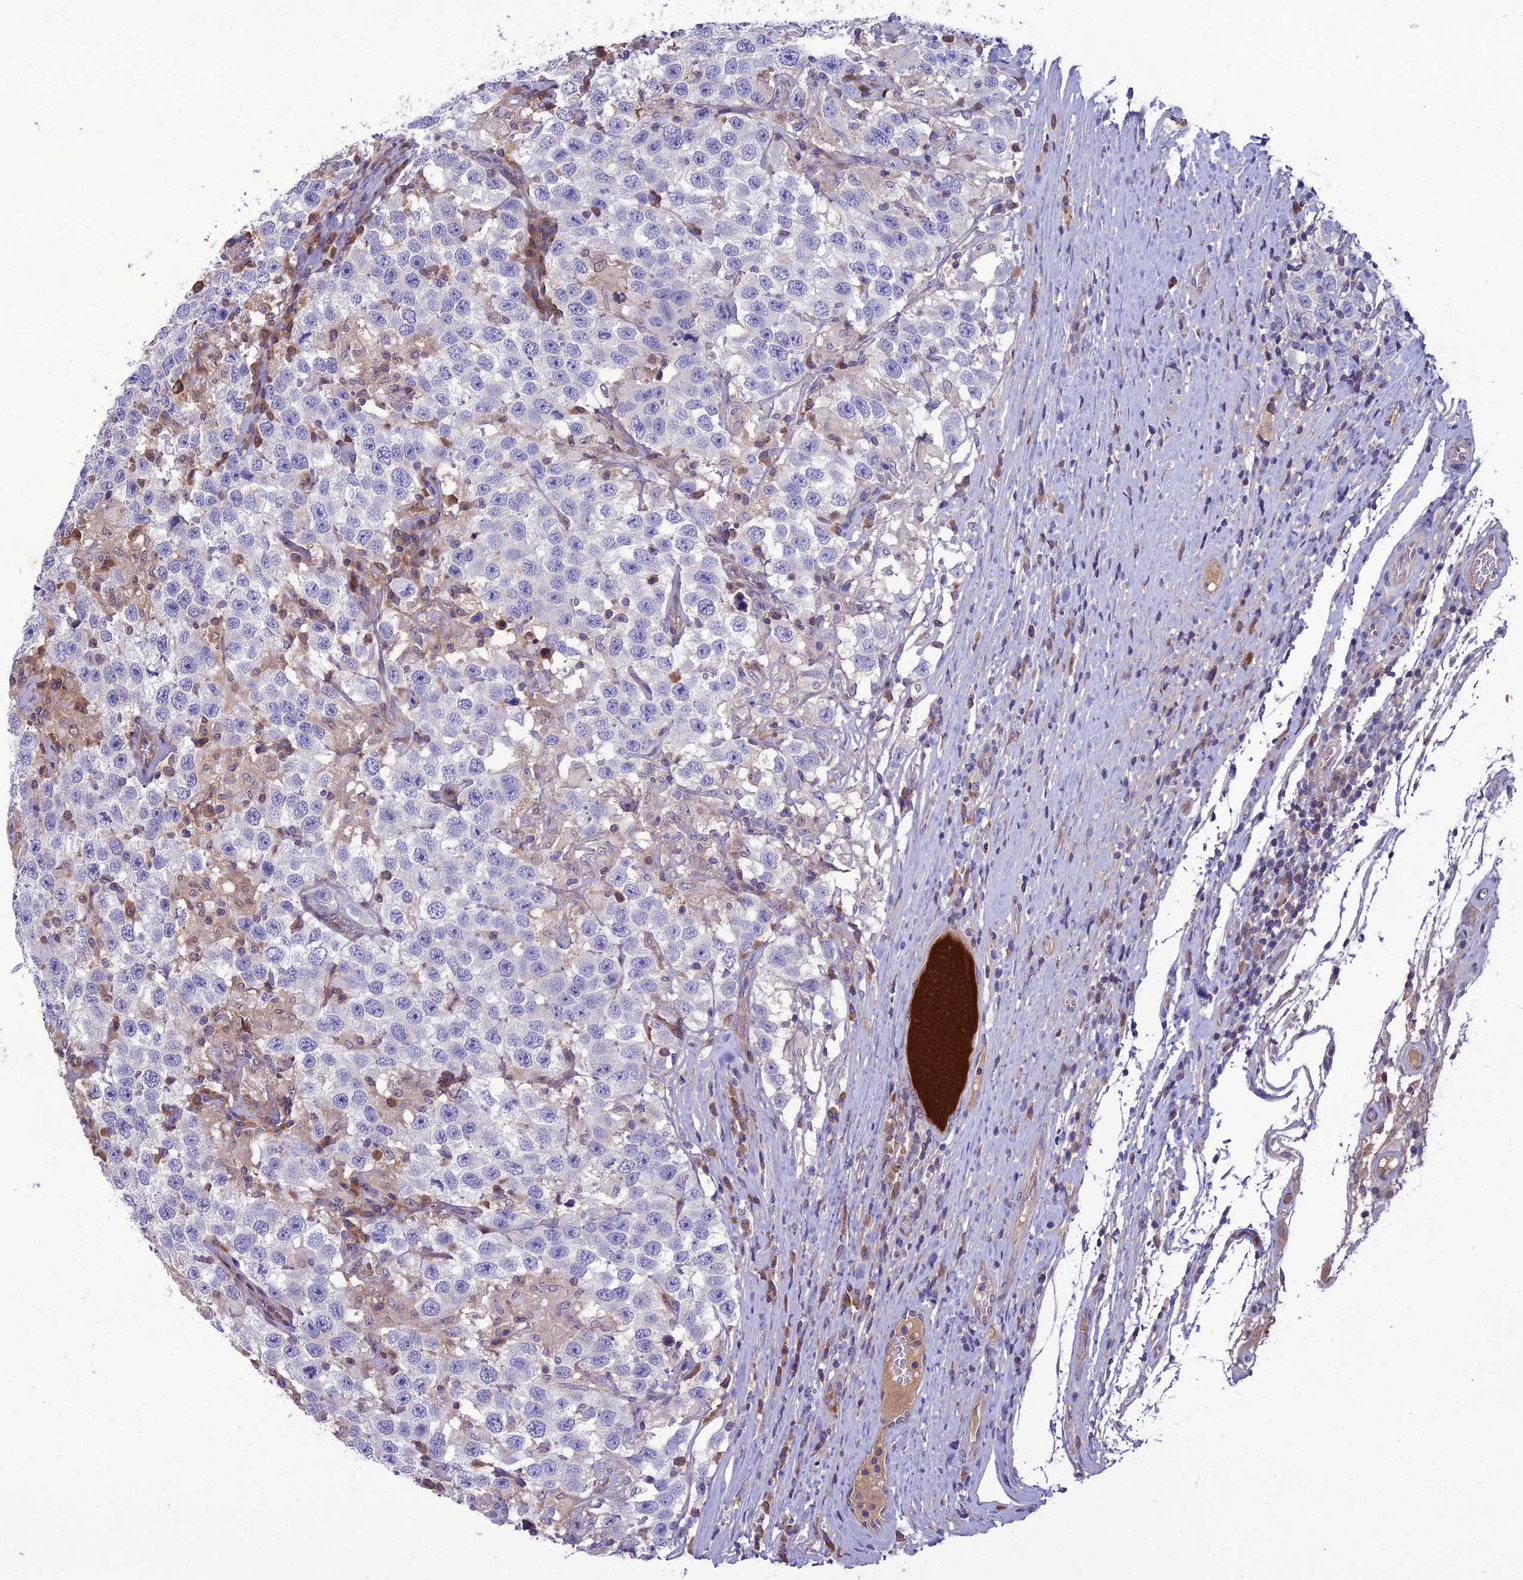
{"staining": {"intensity": "negative", "quantity": "none", "location": "none"}, "tissue": "testis cancer", "cell_type": "Tumor cells", "image_type": "cancer", "snomed": [{"axis": "morphology", "description": "Seminoma, NOS"}, {"axis": "topography", "description": "Testis"}], "caption": "DAB (3,3'-diaminobenzidine) immunohistochemical staining of human testis cancer (seminoma) reveals no significant staining in tumor cells.", "gene": "GDF6", "patient": {"sex": "male", "age": 41}}